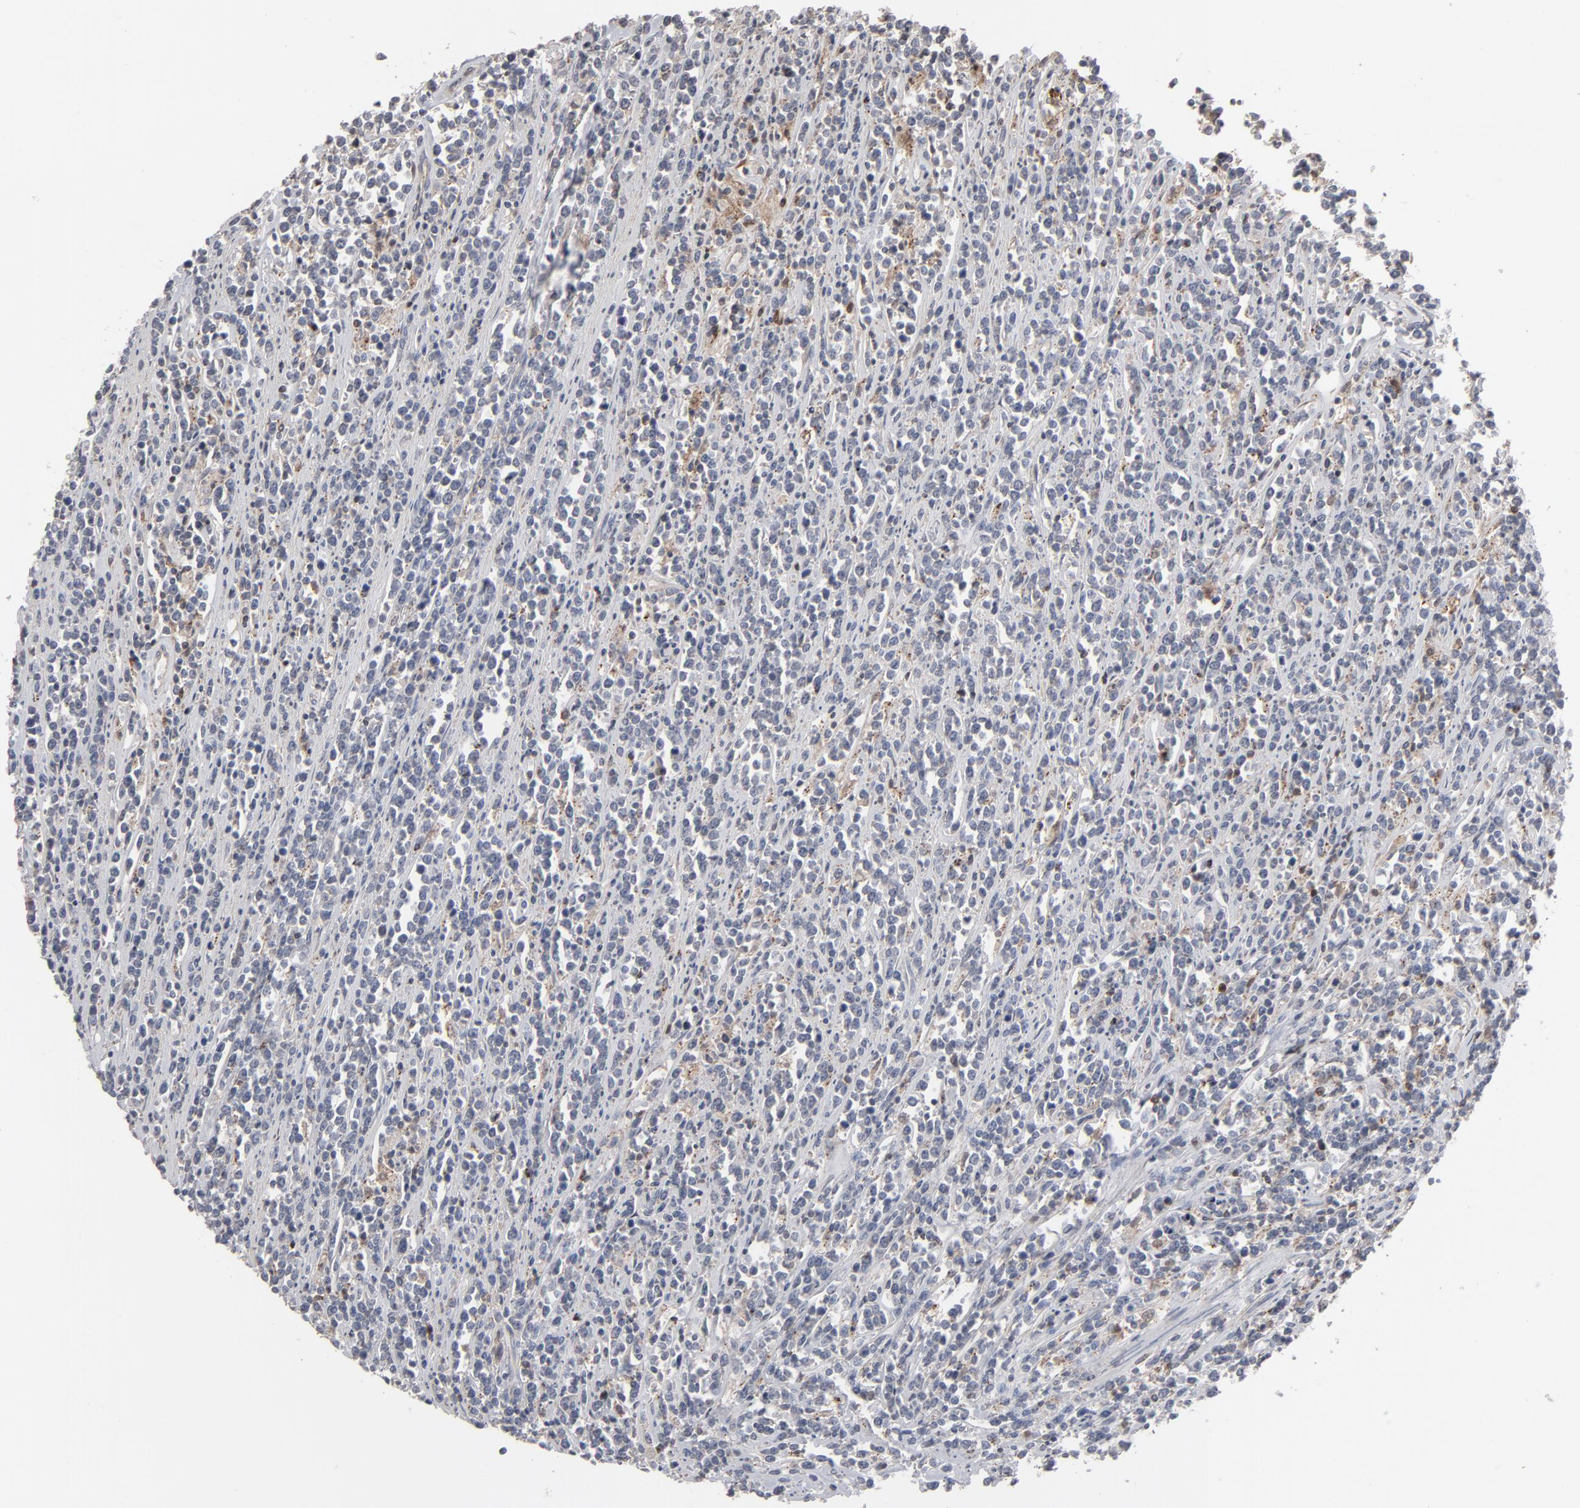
{"staining": {"intensity": "negative", "quantity": "none", "location": "none"}, "tissue": "lymphoma", "cell_type": "Tumor cells", "image_type": "cancer", "snomed": [{"axis": "morphology", "description": "Malignant lymphoma, non-Hodgkin's type, High grade"}, {"axis": "topography", "description": "Small intestine"}, {"axis": "topography", "description": "Colon"}], "caption": "Tumor cells are negative for brown protein staining in high-grade malignant lymphoma, non-Hodgkin's type.", "gene": "STAT4", "patient": {"sex": "male", "age": 8}}